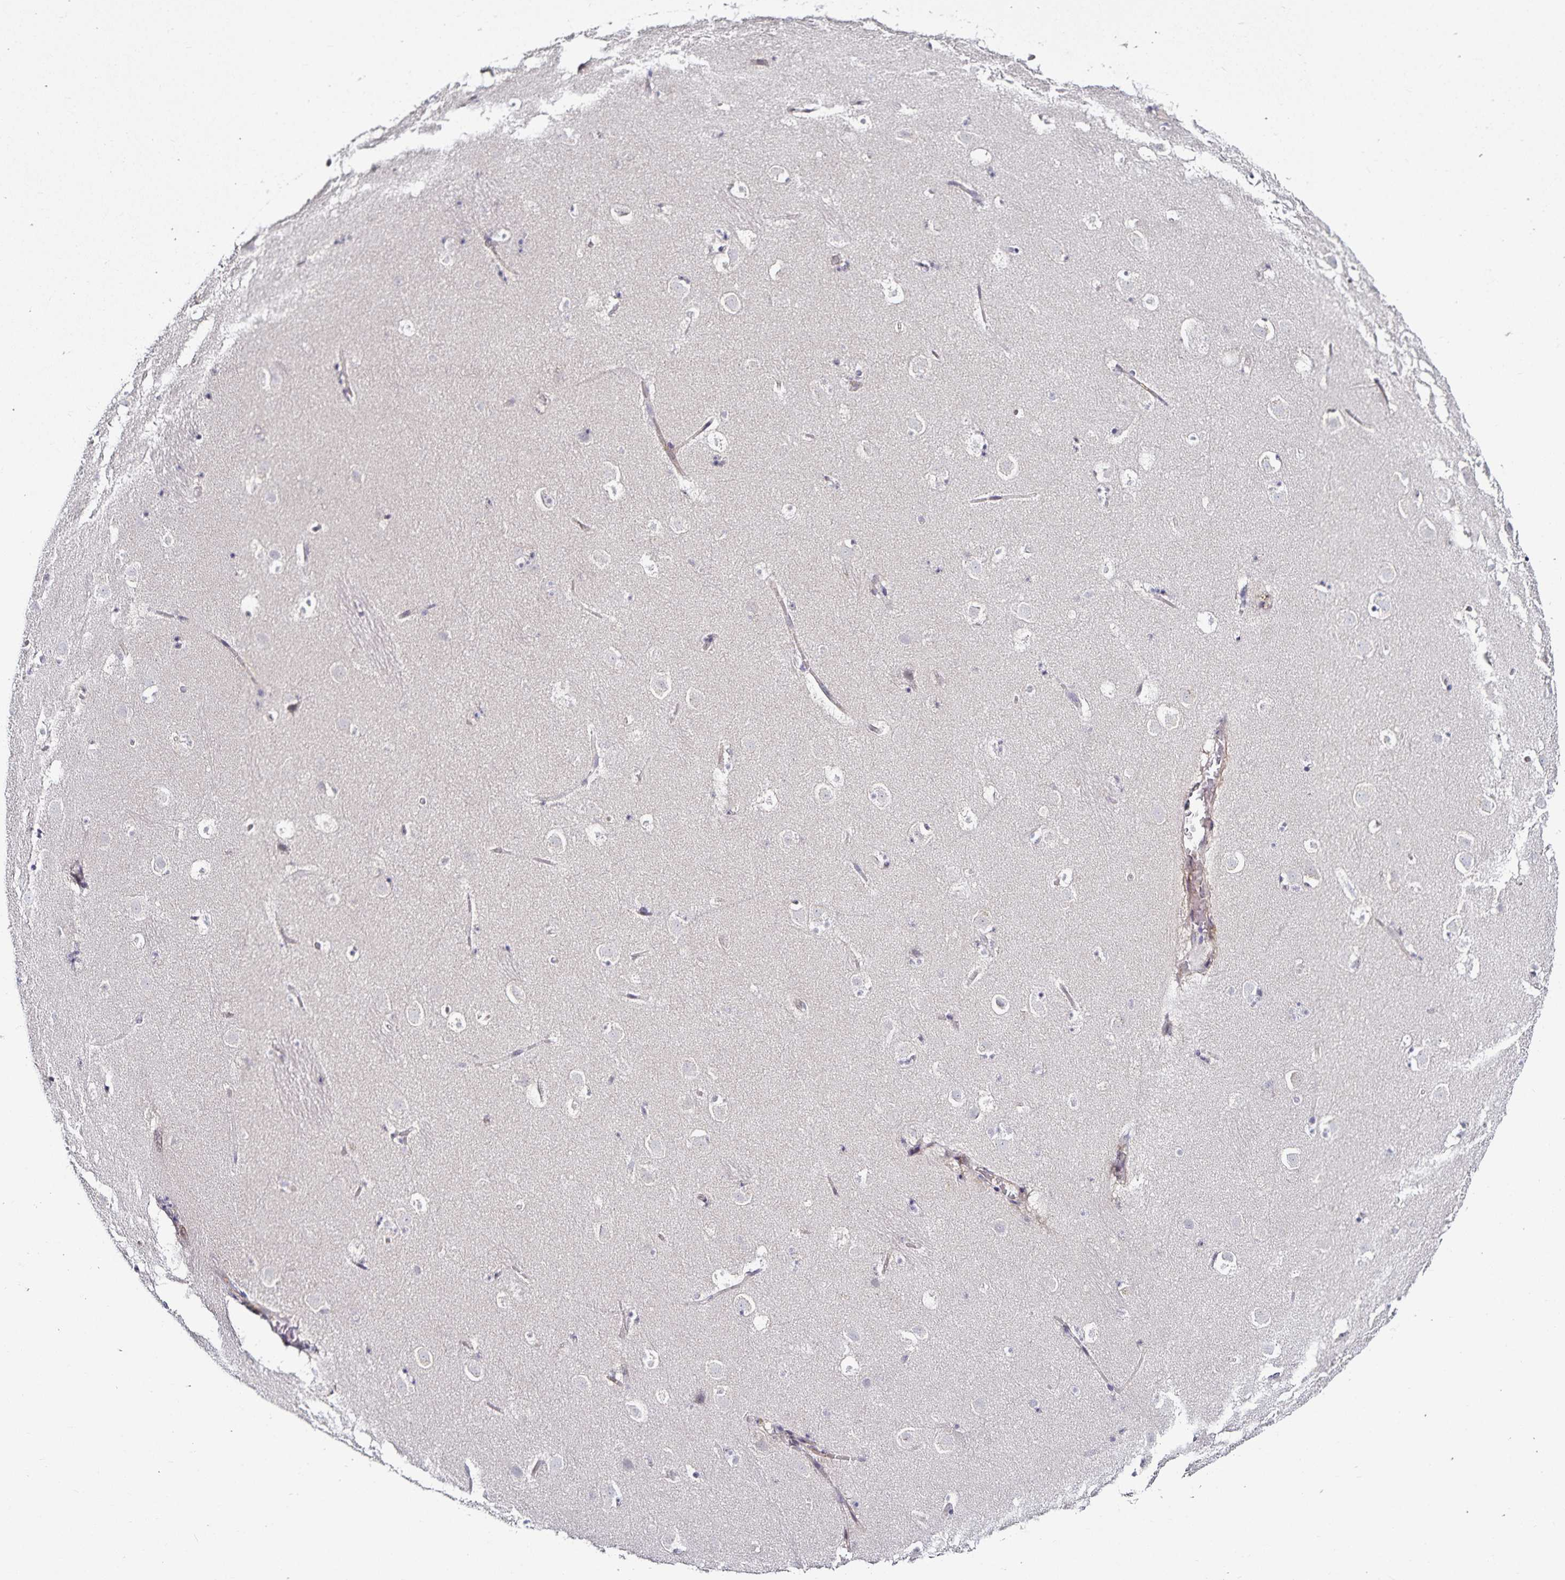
{"staining": {"intensity": "negative", "quantity": "none", "location": "none"}, "tissue": "caudate", "cell_type": "Glial cells", "image_type": "normal", "snomed": [{"axis": "morphology", "description": "Normal tissue, NOS"}, {"axis": "topography", "description": "Lateral ventricle wall"}], "caption": "This is a micrograph of immunohistochemistry (IHC) staining of unremarkable caudate, which shows no staining in glial cells.", "gene": "ACSL5", "patient": {"sex": "male", "age": 37}}